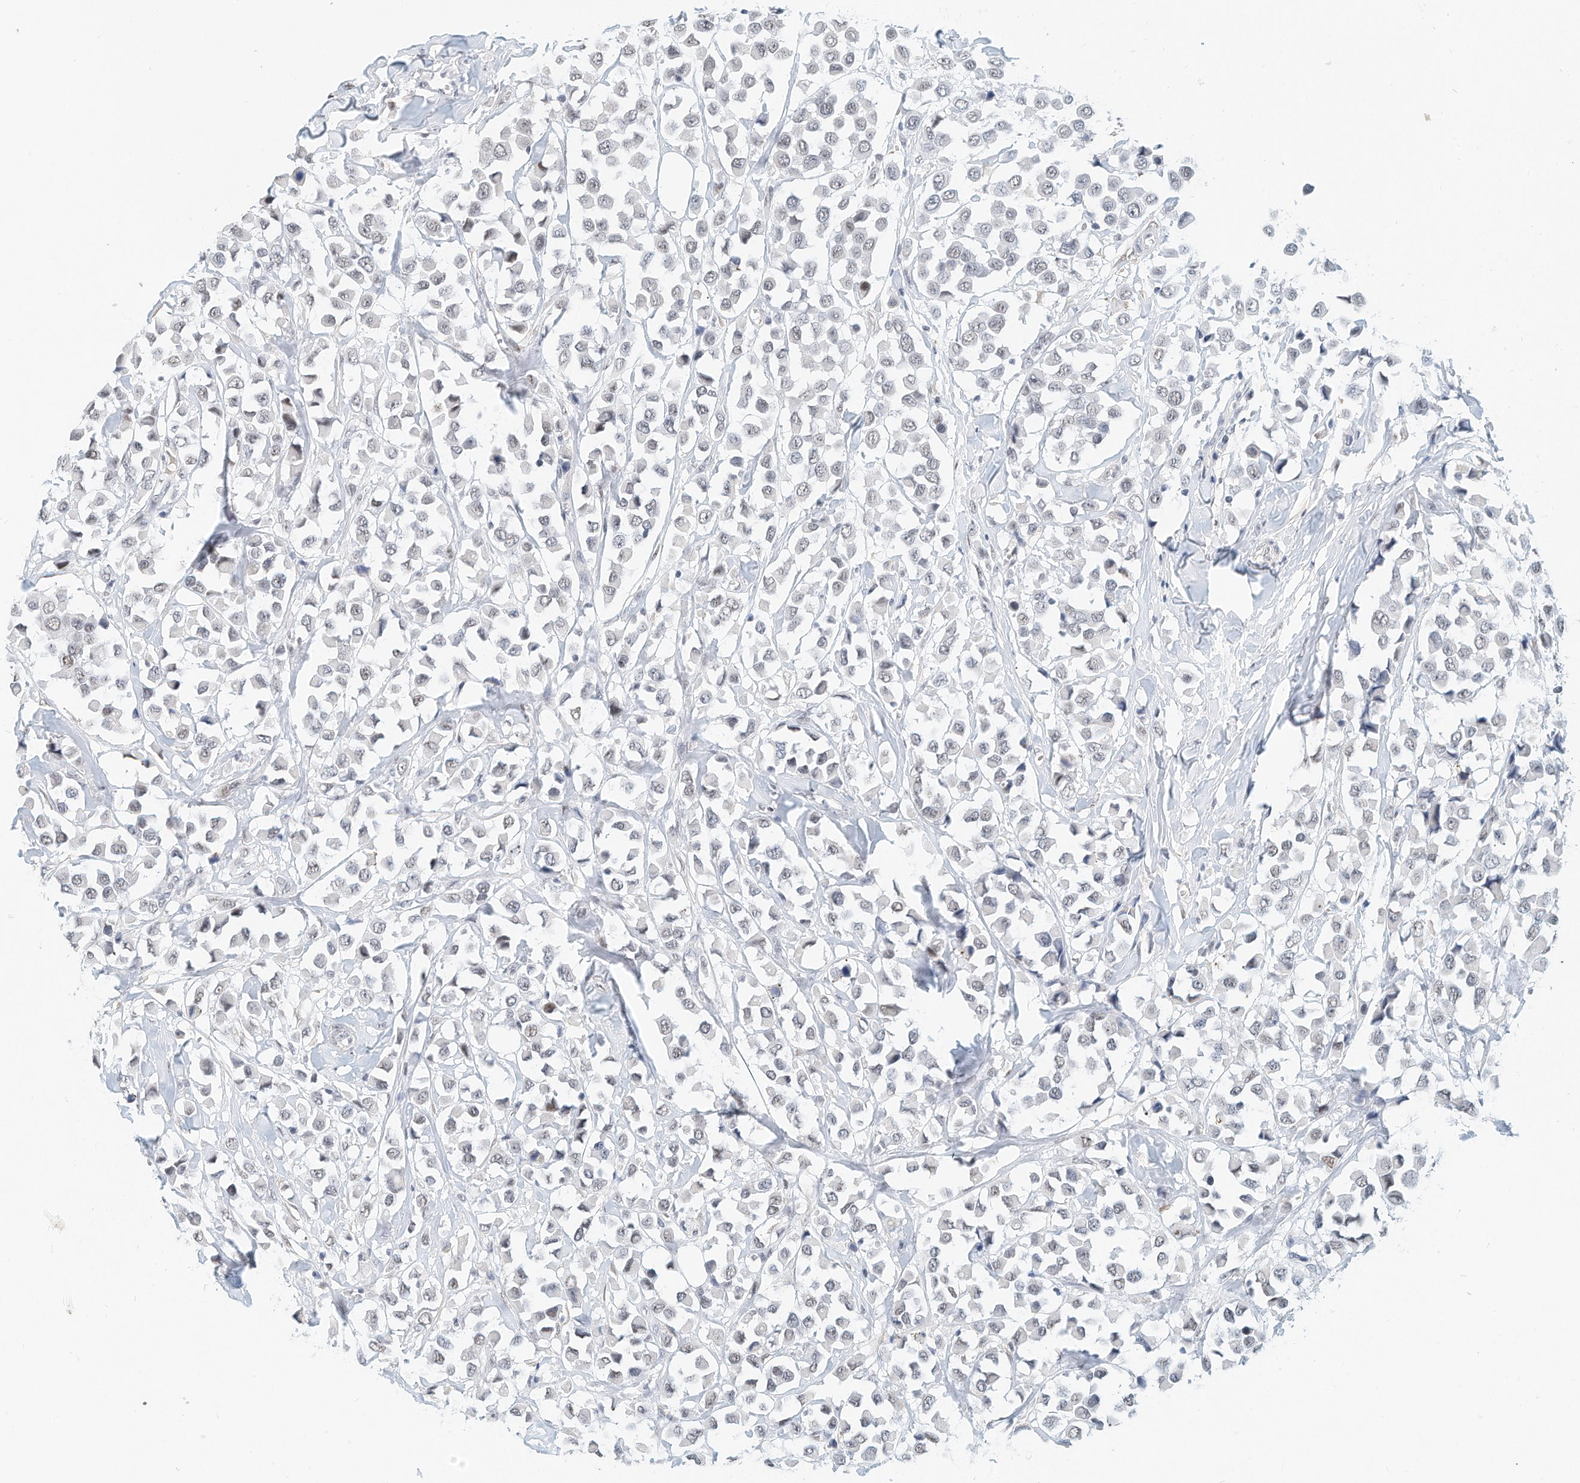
{"staining": {"intensity": "negative", "quantity": "none", "location": "none"}, "tissue": "breast cancer", "cell_type": "Tumor cells", "image_type": "cancer", "snomed": [{"axis": "morphology", "description": "Duct carcinoma"}, {"axis": "topography", "description": "Breast"}], "caption": "This is a photomicrograph of immunohistochemistry staining of breast intraductal carcinoma, which shows no expression in tumor cells.", "gene": "ARHGAP28", "patient": {"sex": "female", "age": 61}}